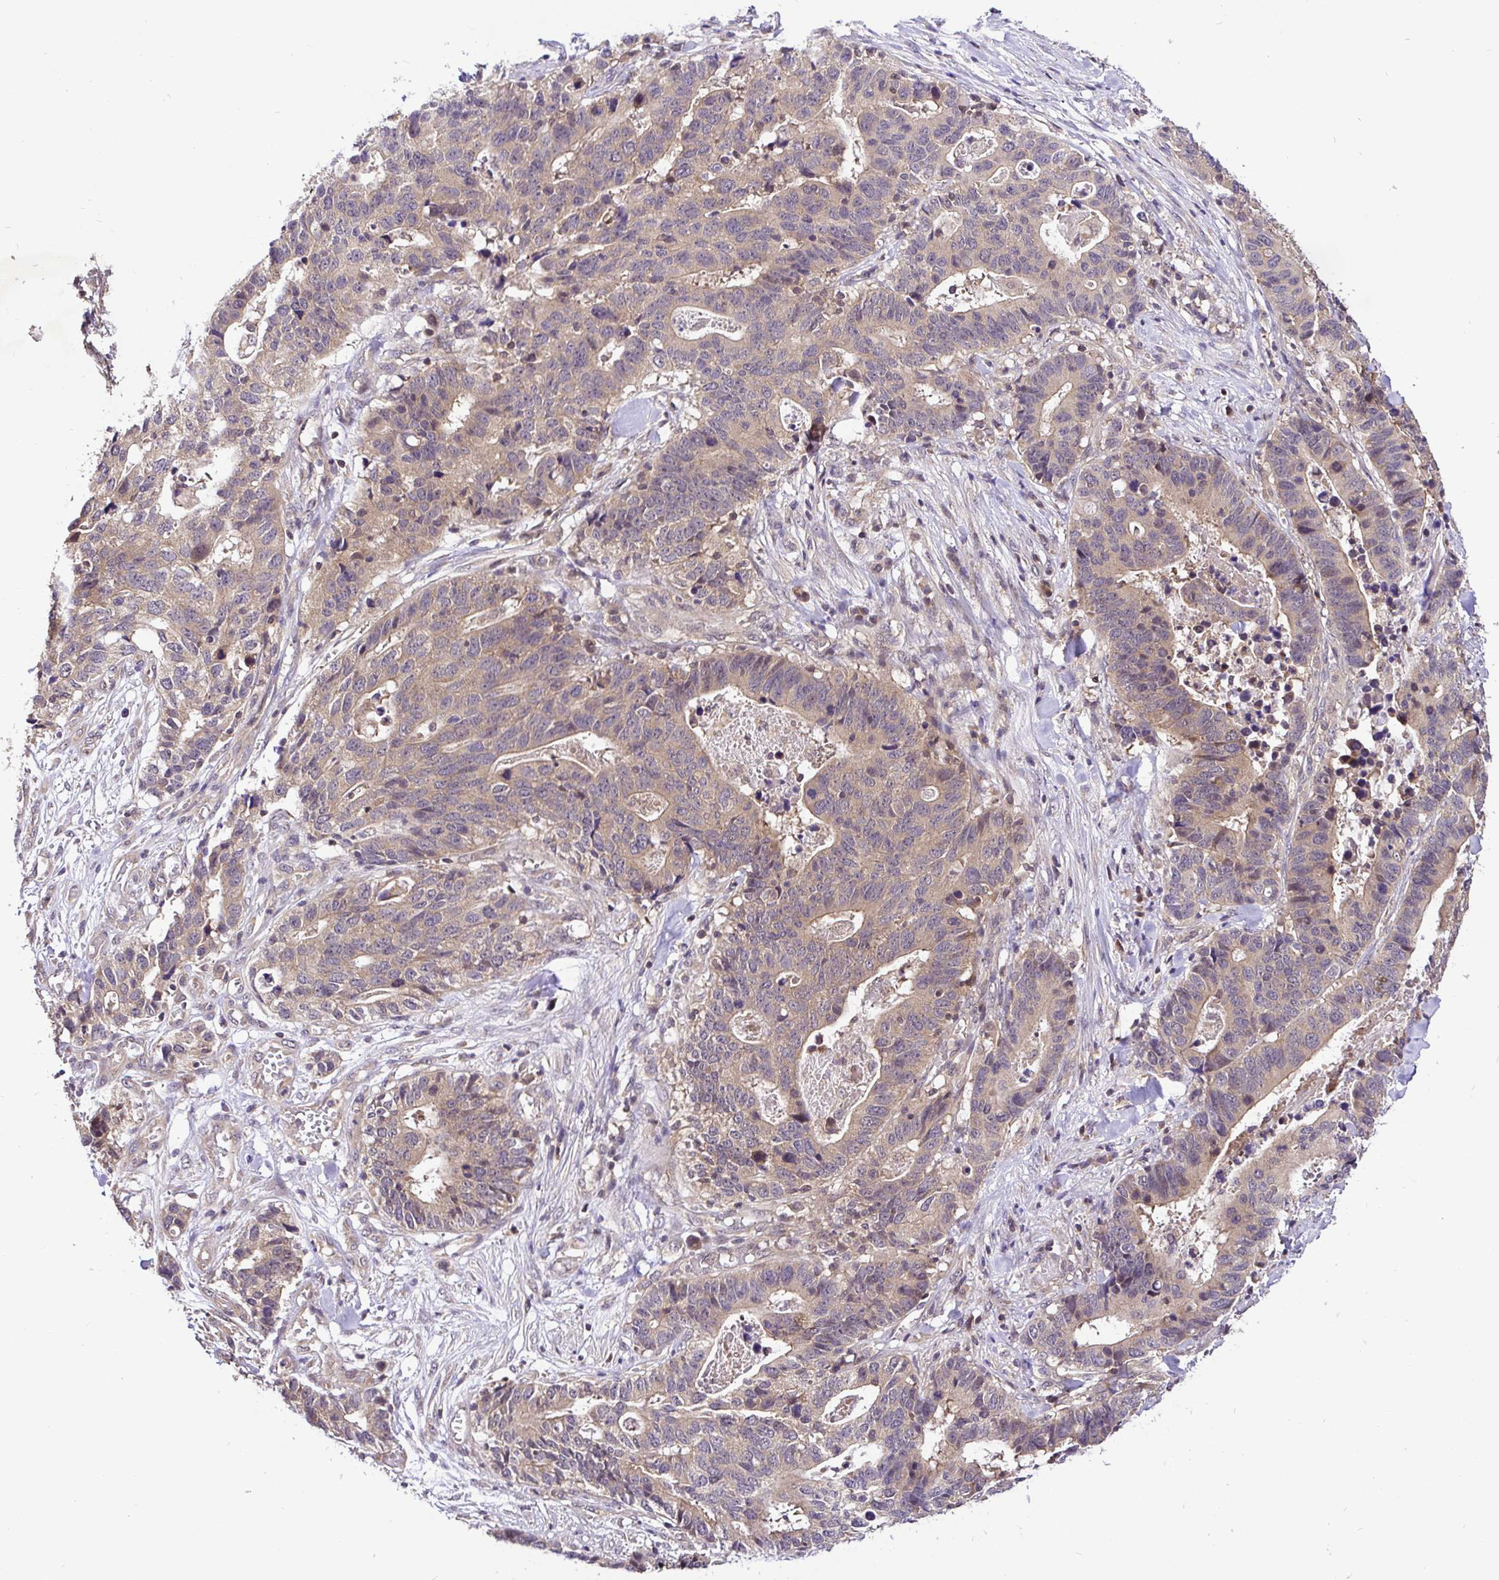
{"staining": {"intensity": "weak", "quantity": "25%-75%", "location": "cytoplasmic/membranous"}, "tissue": "stomach cancer", "cell_type": "Tumor cells", "image_type": "cancer", "snomed": [{"axis": "morphology", "description": "Adenocarcinoma, NOS"}, {"axis": "topography", "description": "Stomach, upper"}], "caption": "Stomach adenocarcinoma stained with a protein marker shows weak staining in tumor cells.", "gene": "UBE2M", "patient": {"sex": "female", "age": 67}}